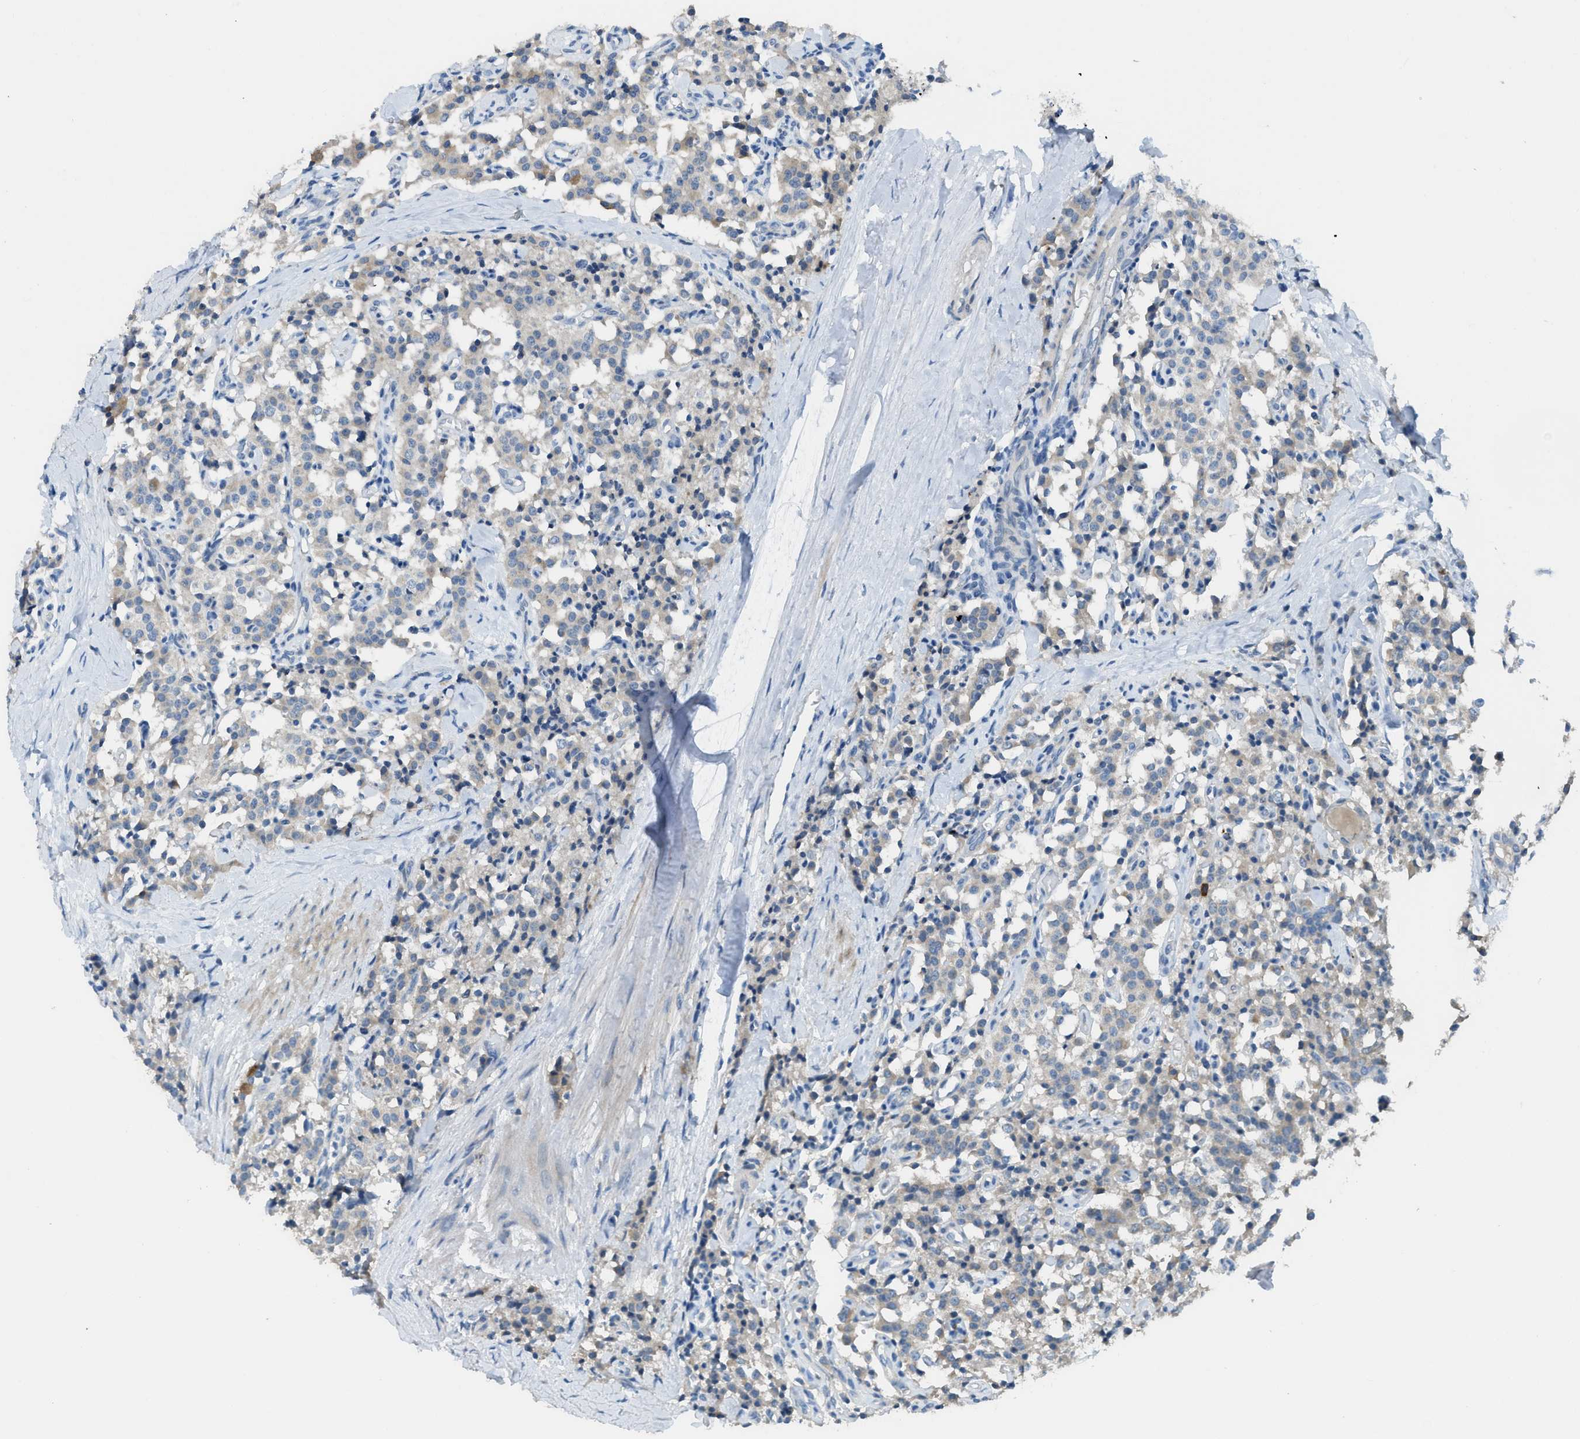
{"staining": {"intensity": "weak", "quantity": "25%-75%", "location": "cytoplasmic/membranous"}, "tissue": "carcinoid", "cell_type": "Tumor cells", "image_type": "cancer", "snomed": [{"axis": "morphology", "description": "Carcinoid, malignant, NOS"}, {"axis": "topography", "description": "Lung"}], "caption": "IHC (DAB) staining of carcinoid (malignant) reveals weak cytoplasmic/membranous protein expression in approximately 25%-75% of tumor cells. The protein is shown in brown color, while the nuclei are stained blue.", "gene": "TIMD4", "patient": {"sex": "male", "age": 30}}